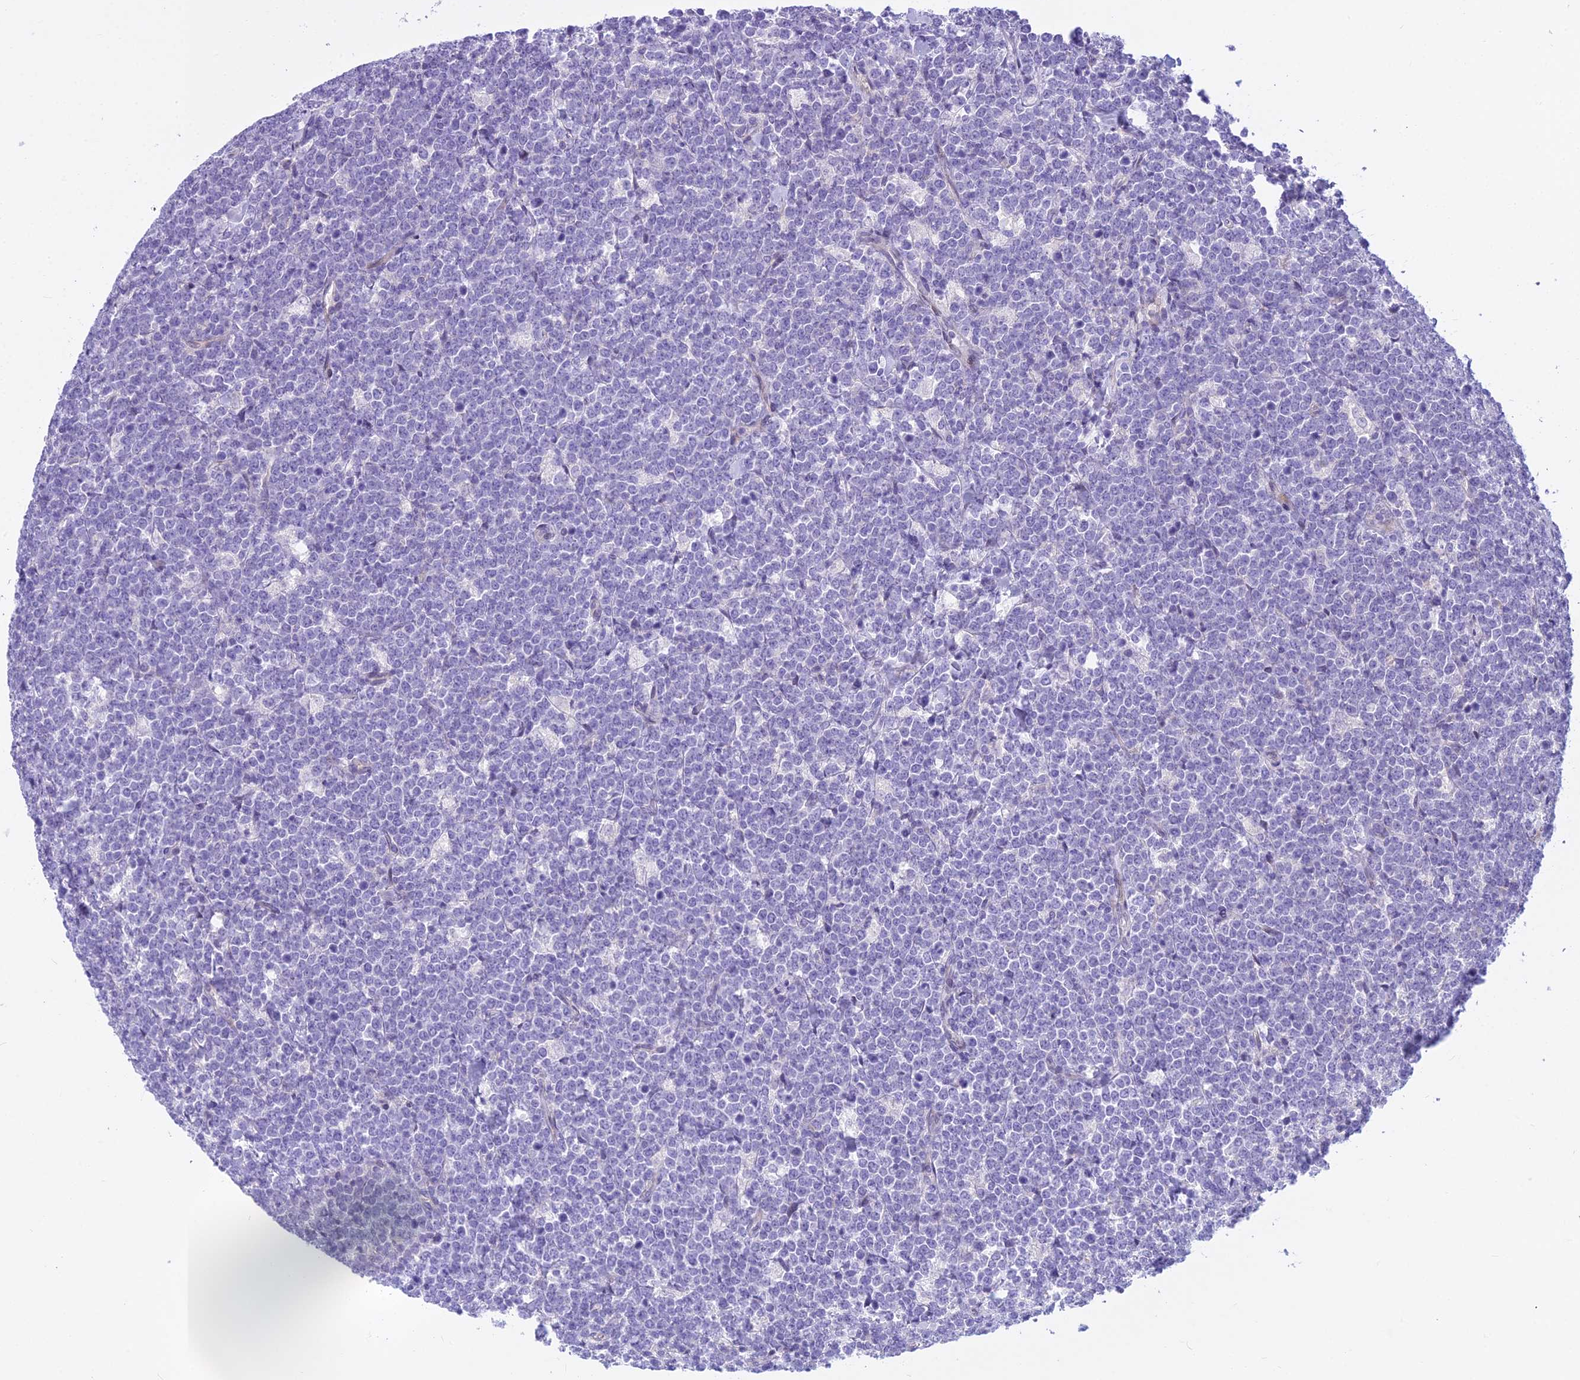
{"staining": {"intensity": "negative", "quantity": "none", "location": "none"}, "tissue": "lymphoma", "cell_type": "Tumor cells", "image_type": "cancer", "snomed": [{"axis": "morphology", "description": "Malignant lymphoma, non-Hodgkin's type, High grade"}, {"axis": "topography", "description": "Small intestine"}], "caption": "DAB immunohistochemical staining of lymphoma shows no significant positivity in tumor cells.", "gene": "PCDHB14", "patient": {"sex": "male", "age": 8}}